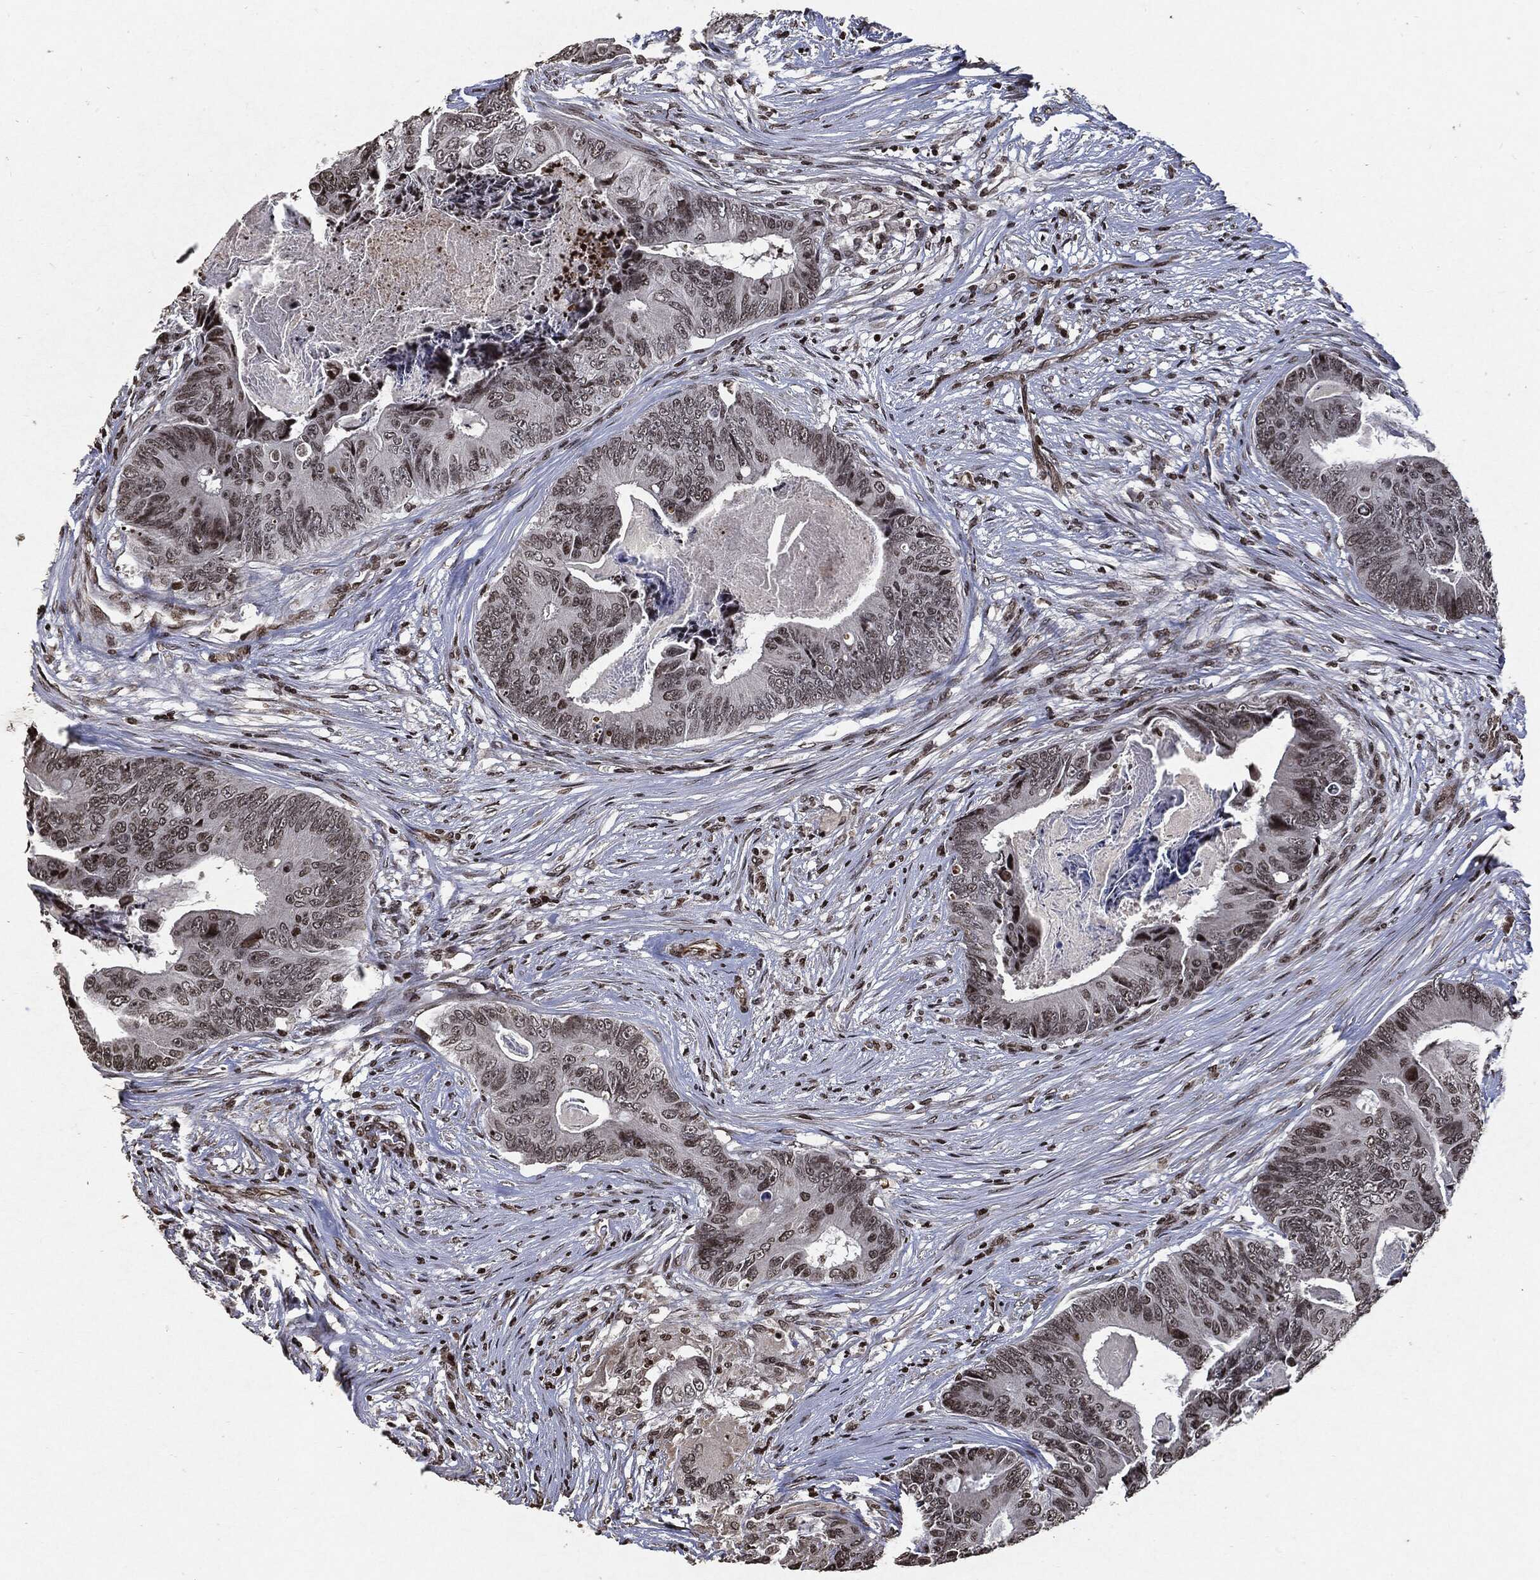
{"staining": {"intensity": "weak", "quantity": "<25%", "location": "nuclear"}, "tissue": "colorectal cancer", "cell_type": "Tumor cells", "image_type": "cancer", "snomed": [{"axis": "morphology", "description": "Adenocarcinoma, NOS"}, {"axis": "topography", "description": "Colon"}], "caption": "A high-resolution photomicrograph shows immunohistochemistry staining of adenocarcinoma (colorectal), which shows no significant staining in tumor cells. (Stains: DAB IHC with hematoxylin counter stain, Microscopy: brightfield microscopy at high magnification).", "gene": "JUN", "patient": {"sex": "male", "age": 84}}